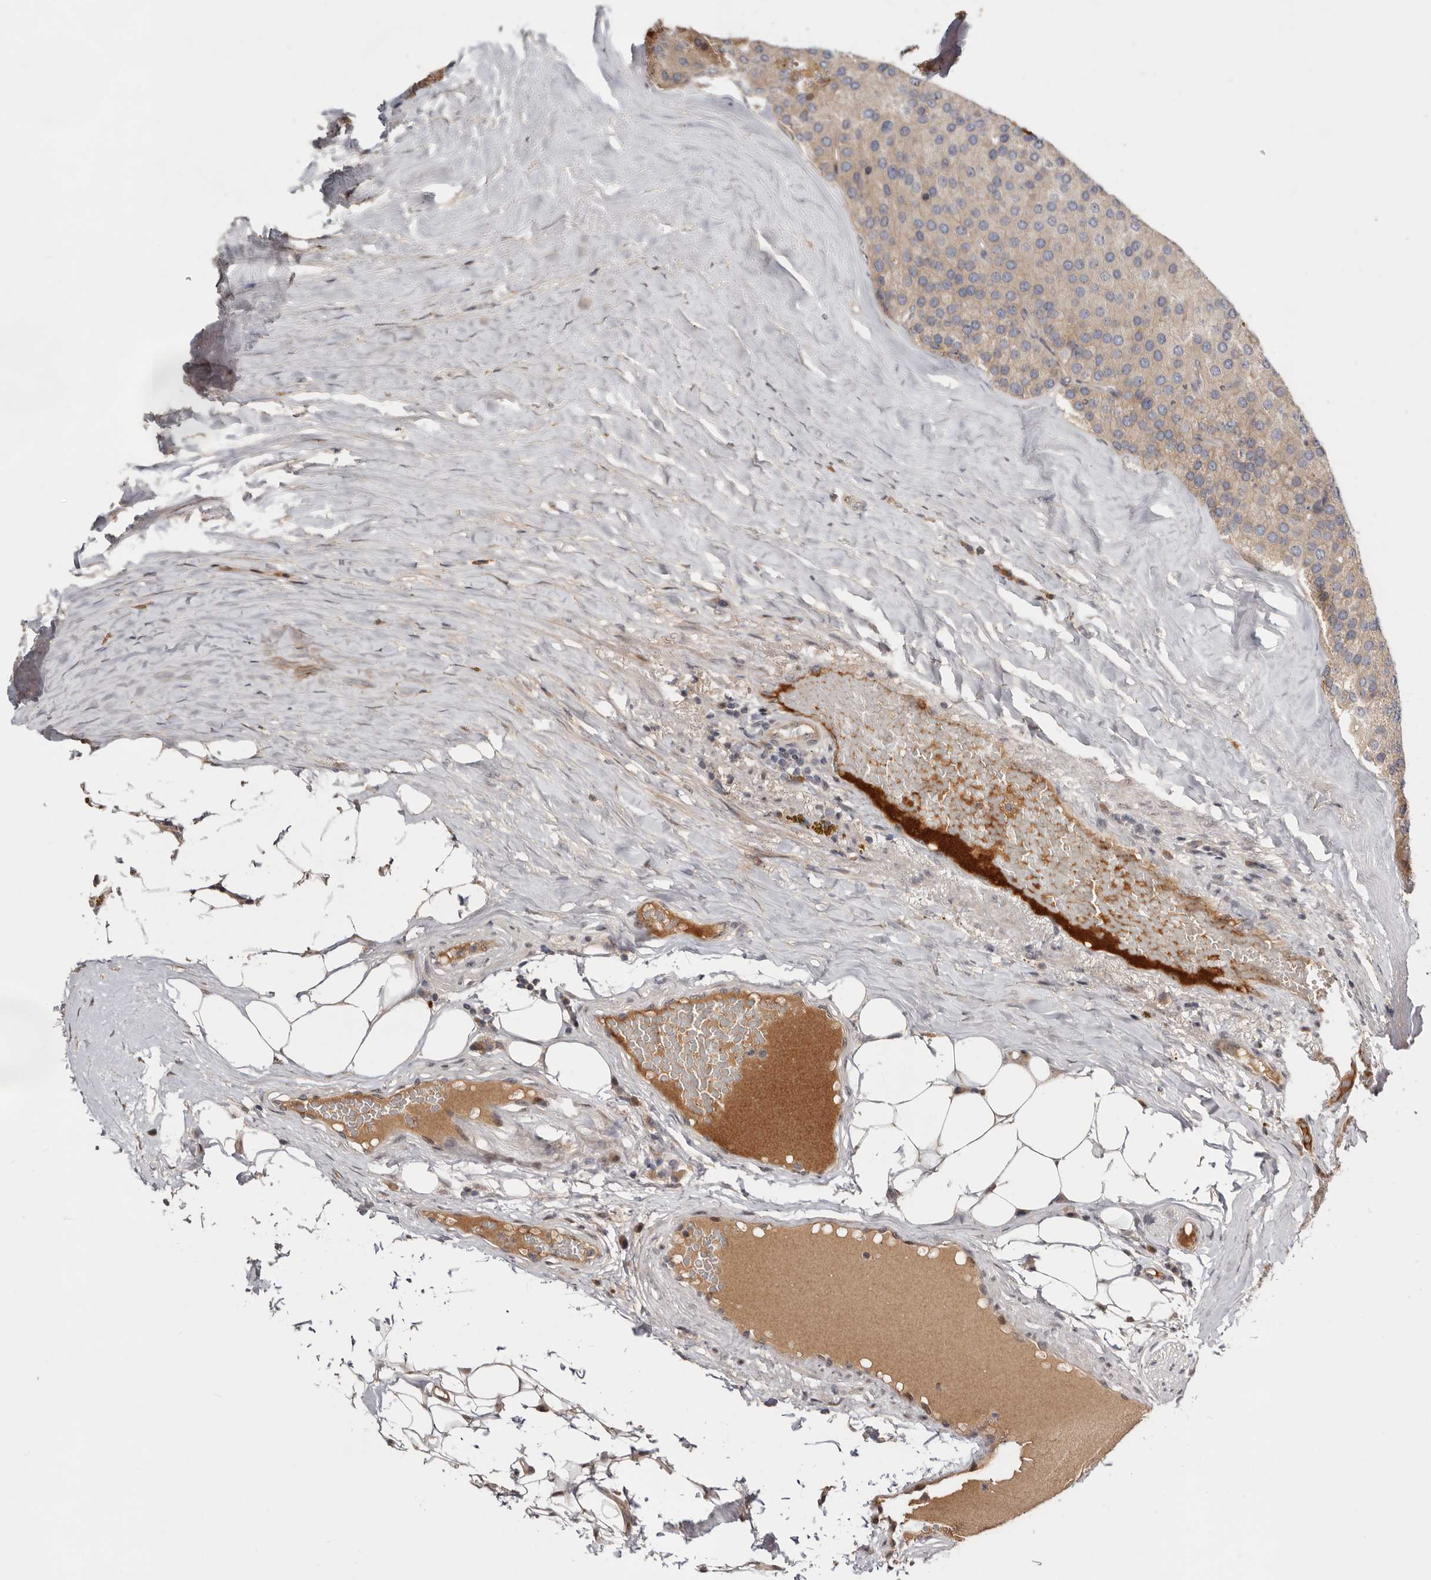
{"staining": {"intensity": "weak", "quantity": ">75%", "location": "cytoplasmic/membranous"}, "tissue": "parathyroid gland", "cell_type": "Glandular cells", "image_type": "normal", "snomed": [{"axis": "morphology", "description": "Normal tissue, NOS"}, {"axis": "morphology", "description": "Adenoma, NOS"}, {"axis": "topography", "description": "Parathyroid gland"}], "caption": "Immunohistochemical staining of normal human parathyroid gland demonstrates >75% levels of weak cytoplasmic/membranous protein staining in approximately >75% of glandular cells. (DAB IHC, brown staining for protein, blue staining for nuclei).", "gene": "DOP1A", "patient": {"sex": "female", "age": 86}}